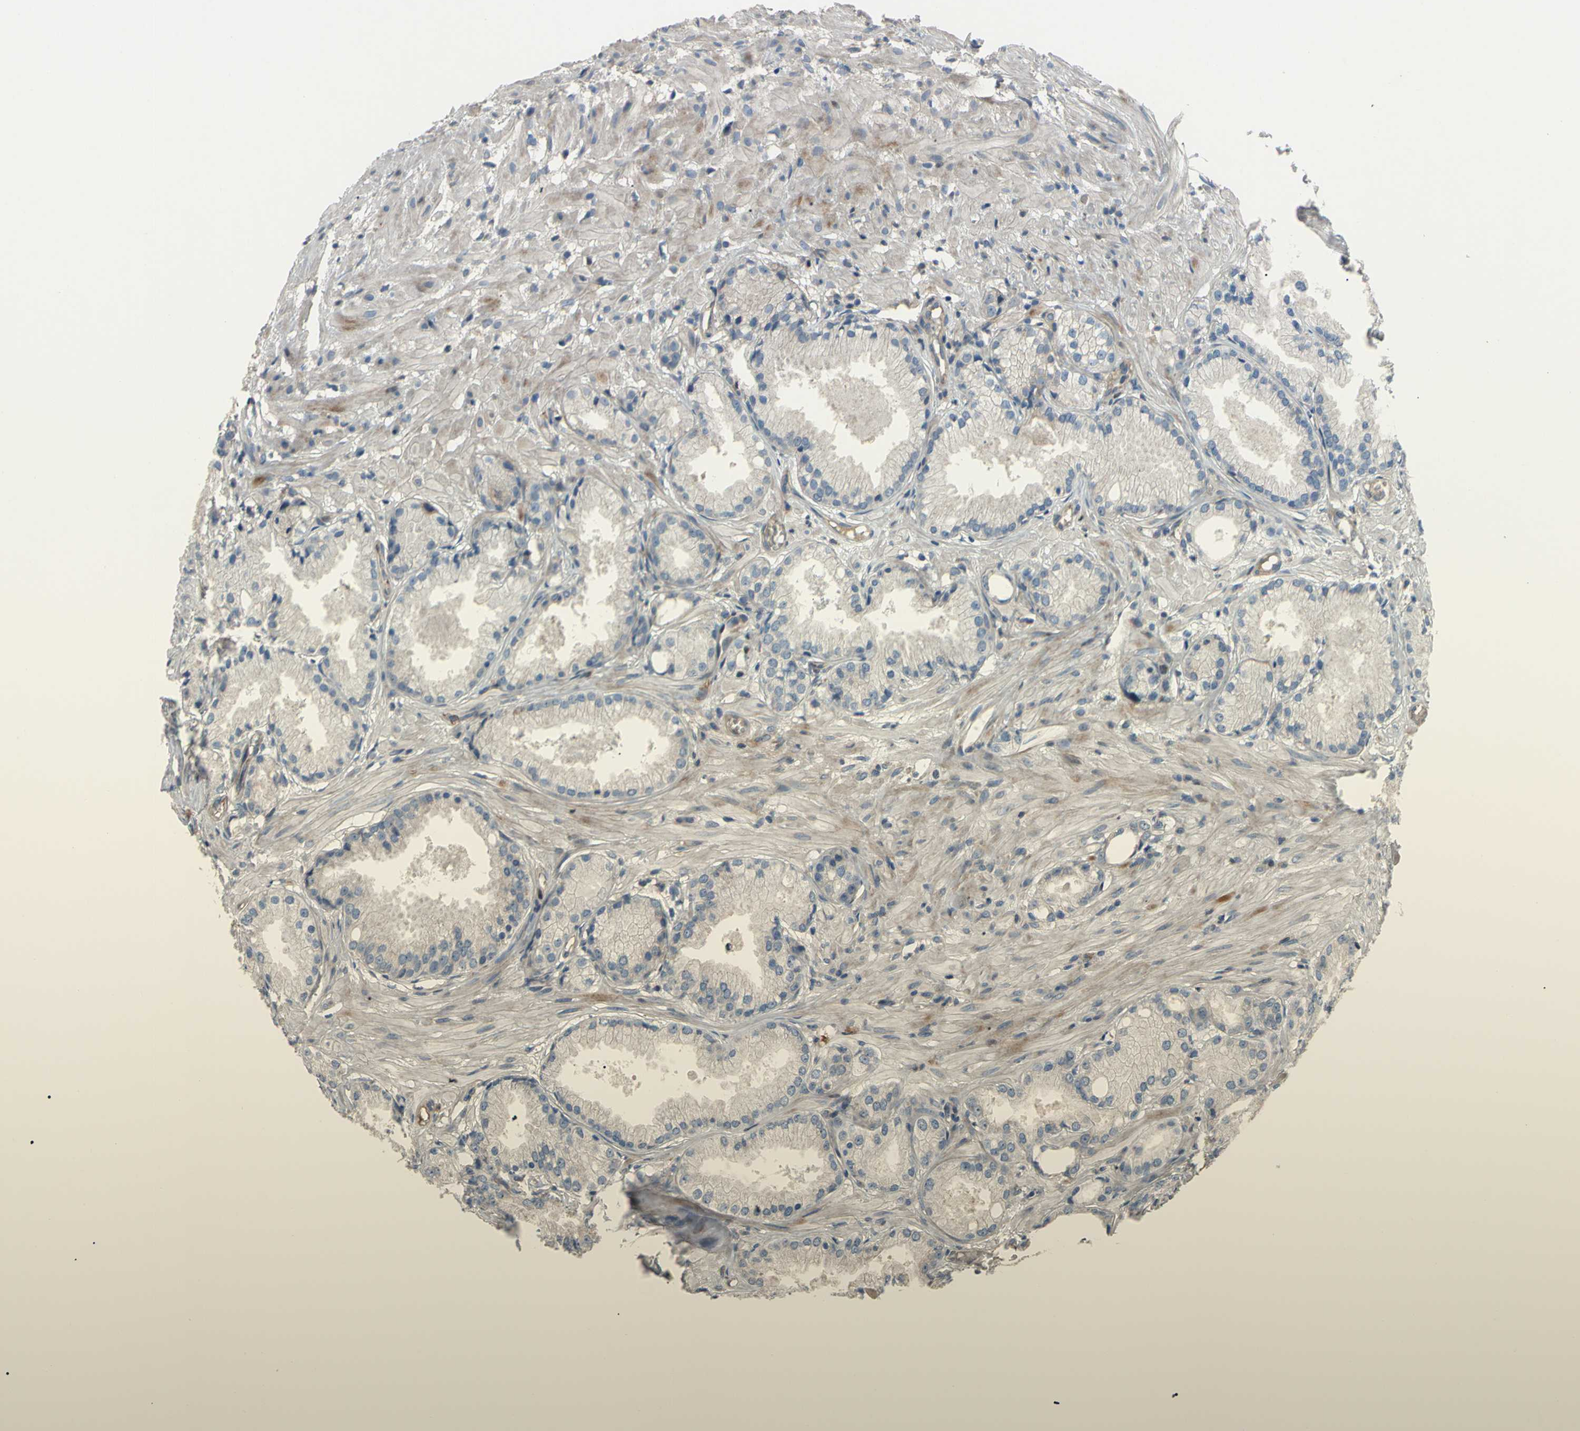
{"staining": {"intensity": "weak", "quantity": "25%-75%", "location": "cytoplasmic/membranous"}, "tissue": "prostate cancer", "cell_type": "Tumor cells", "image_type": "cancer", "snomed": [{"axis": "morphology", "description": "Adenocarcinoma, Low grade"}, {"axis": "topography", "description": "Prostate"}], "caption": "A brown stain labels weak cytoplasmic/membranous staining of a protein in prostate cancer (low-grade adenocarcinoma) tumor cells.", "gene": "SPTLC1", "patient": {"sex": "male", "age": 72}}